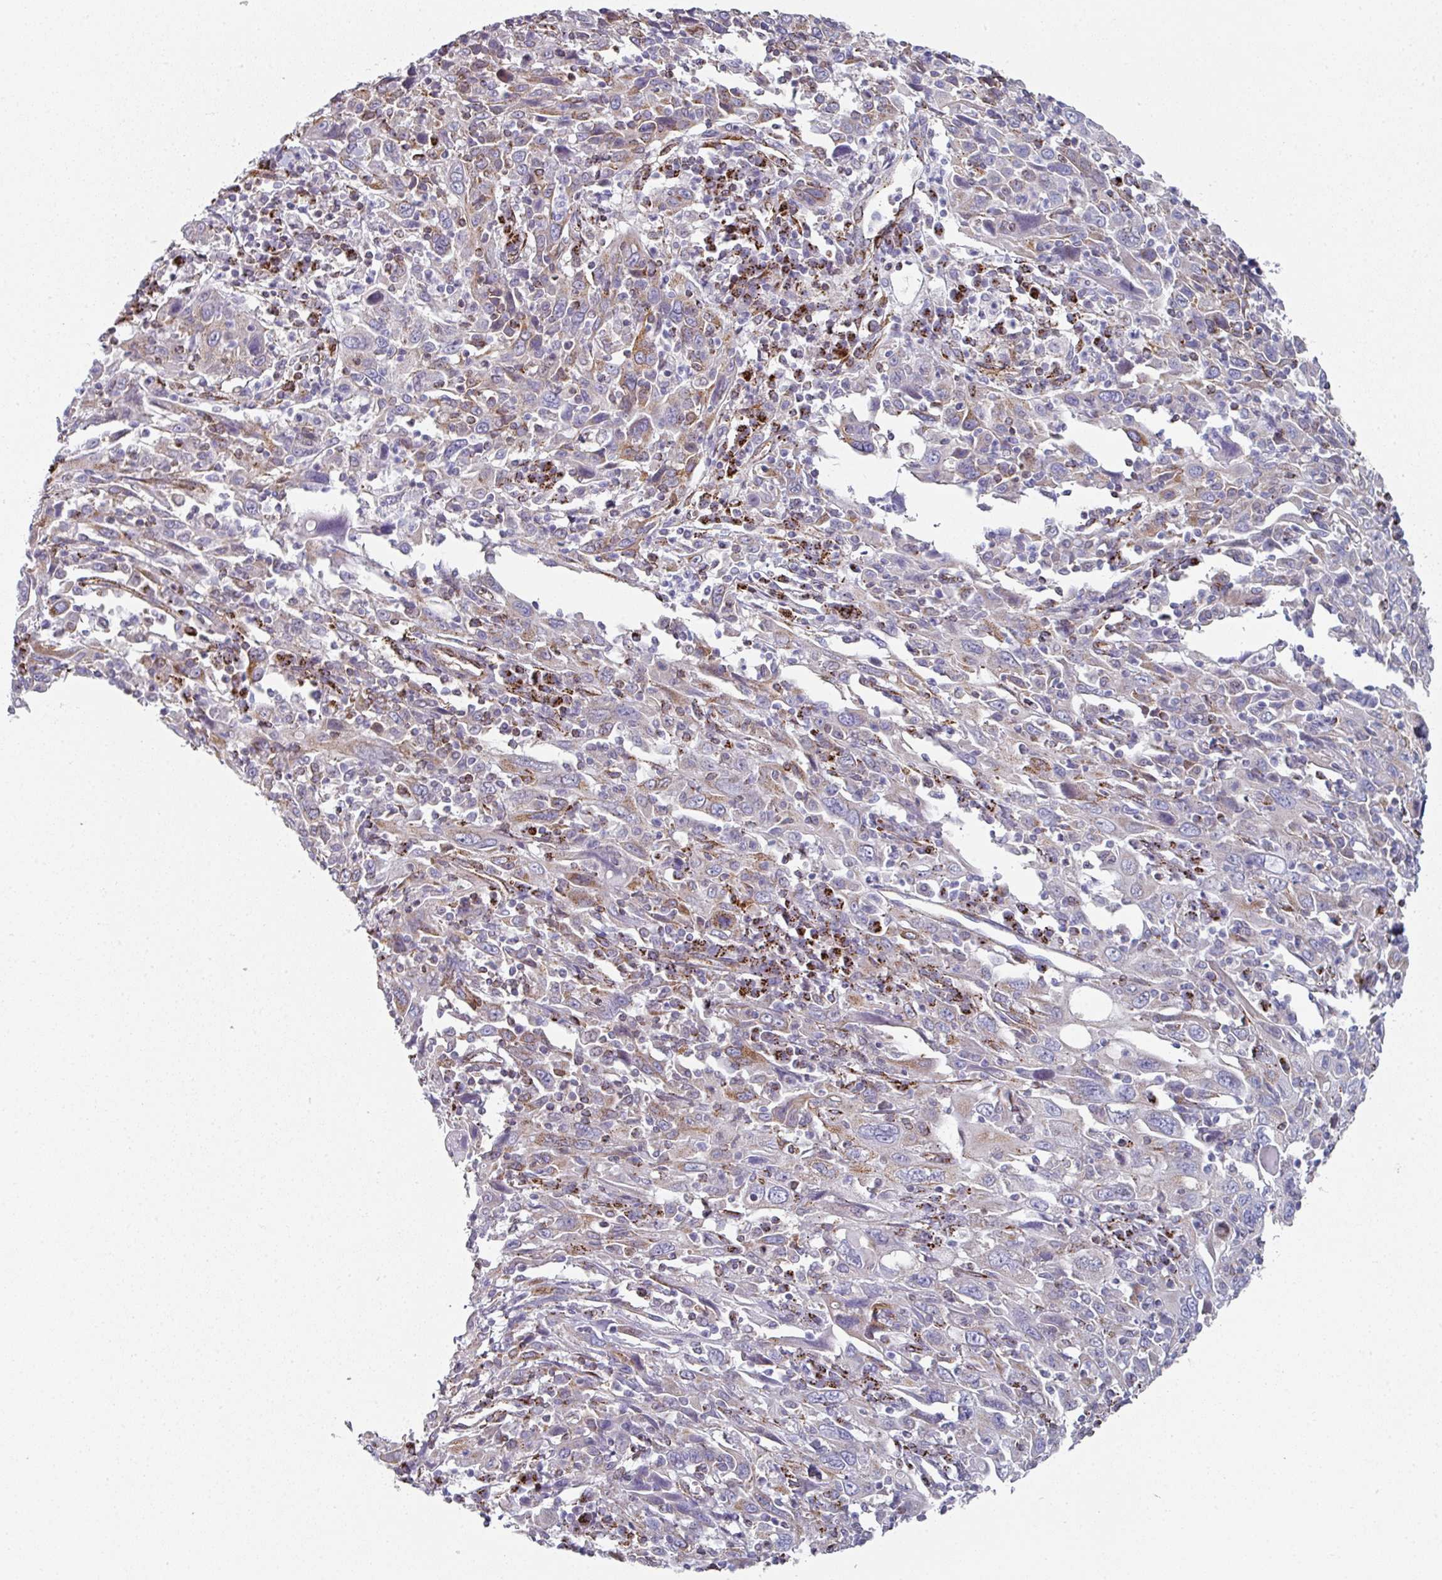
{"staining": {"intensity": "weak", "quantity": "25%-75%", "location": "cytoplasmic/membranous"}, "tissue": "cervical cancer", "cell_type": "Tumor cells", "image_type": "cancer", "snomed": [{"axis": "morphology", "description": "Squamous cell carcinoma, NOS"}, {"axis": "topography", "description": "Cervix"}], "caption": "Immunohistochemistry (IHC) image of neoplastic tissue: cervical squamous cell carcinoma stained using IHC shows low levels of weak protein expression localized specifically in the cytoplasmic/membranous of tumor cells, appearing as a cytoplasmic/membranous brown color.", "gene": "CCDC85B", "patient": {"sex": "female", "age": 46}}